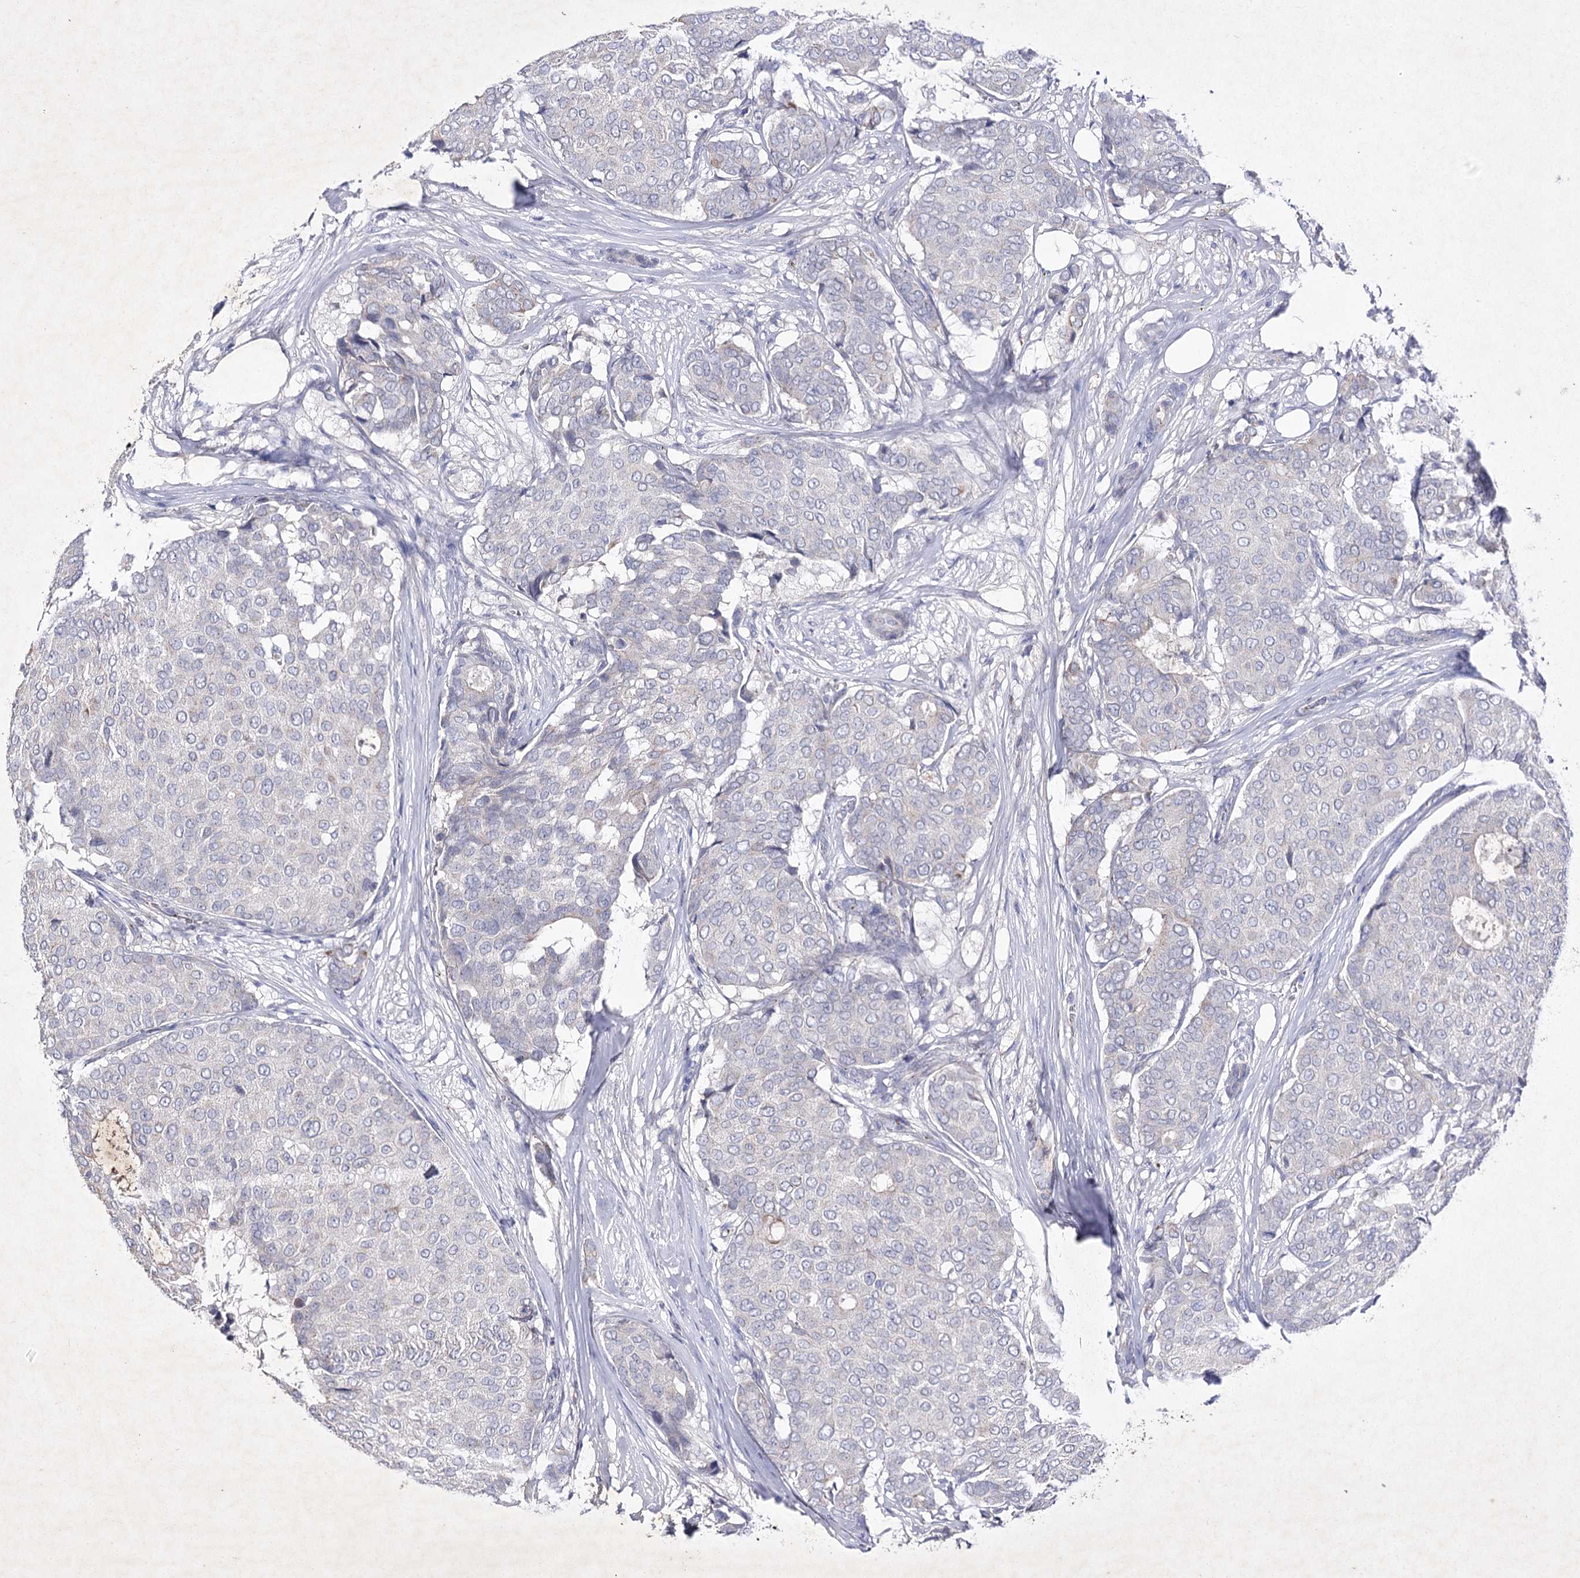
{"staining": {"intensity": "negative", "quantity": "none", "location": "none"}, "tissue": "breast cancer", "cell_type": "Tumor cells", "image_type": "cancer", "snomed": [{"axis": "morphology", "description": "Duct carcinoma"}, {"axis": "topography", "description": "Breast"}], "caption": "DAB (3,3'-diaminobenzidine) immunohistochemical staining of human breast cancer demonstrates no significant positivity in tumor cells.", "gene": "COX15", "patient": {"sex": "female", "age": 75}}